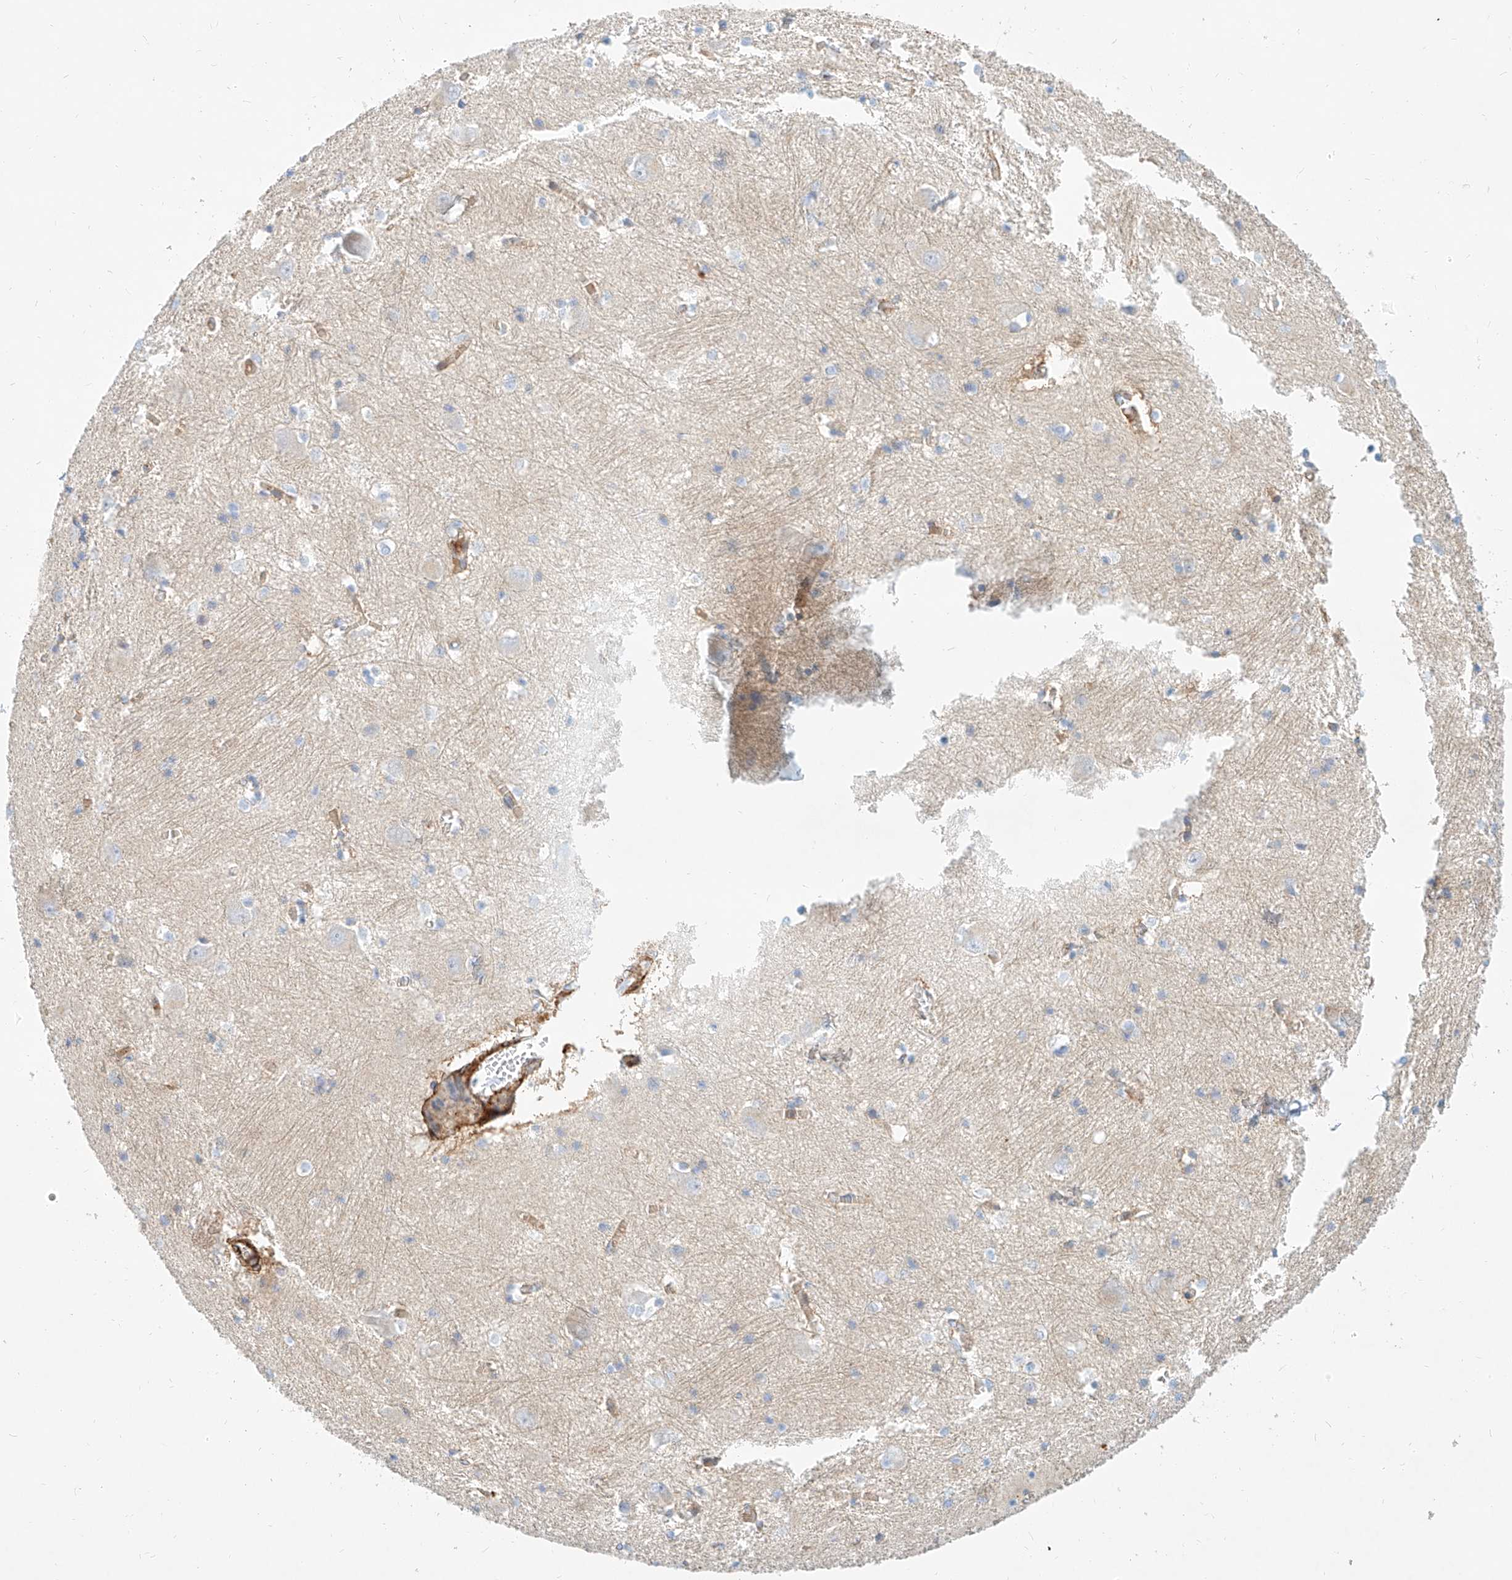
{"staining": {"intensity": "negative", "quantity": "none", "location": "none"}, "tissue": "caudate", "cell_type": "Glial cells", "image_type": "normal", "snomed": [{"axis": "morphology", "description": "Normal tissue, NOS"}, {"axis": "topography", "description": "Lateral ventricle wall"}], "caption": "The image demonstrates no significant positivity in glial cells of caudate. (DAB immunohistochemistry visualized using brightfield microscopy, high magnification).", "gene": "KCNH5", "patient": {"sex": "male", "age": 37}}